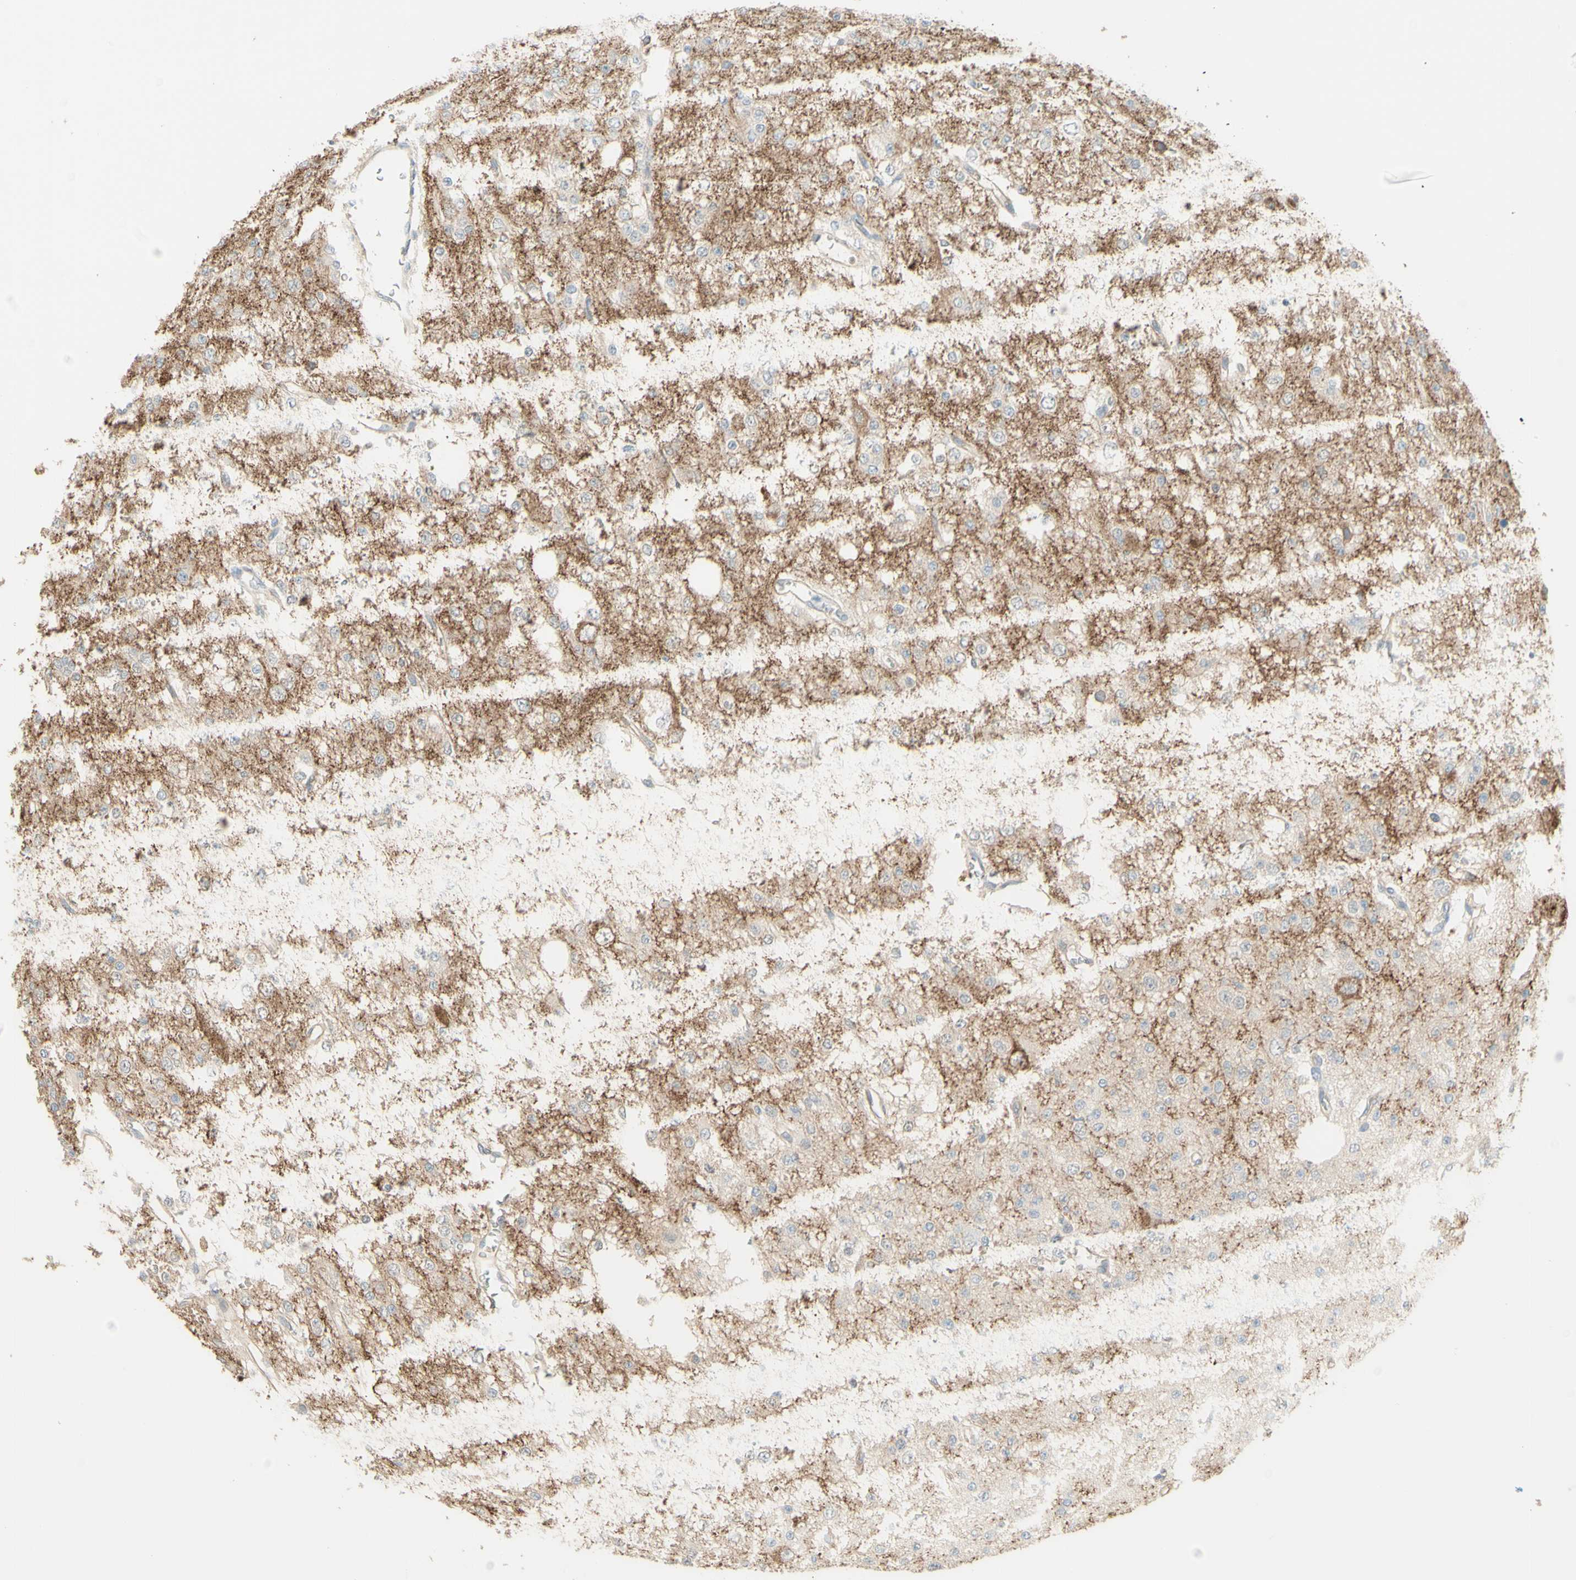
{"staining": {"intensity": "negative", "quantity": "none", "location": "none"}, "tissue": "glioma", "cell_type": "Tumor cells", "image_type": "cancer", "snomed": [{"axis": "morphology", "description": "Glioma, malignant, Low grade"}, {"axis": "topography", "description": "Brain"}], "caption": "Immunohistochemistry photomicrograph of neoplastic tissue: low-grade glioma (malignant) stained with DAB displays no significant protein positivity in tumor cells. (IHC, brightfield microscopy, high magnification).", "gene": "ANGPT2", "patient": {"sex": "male", "age": 38}}